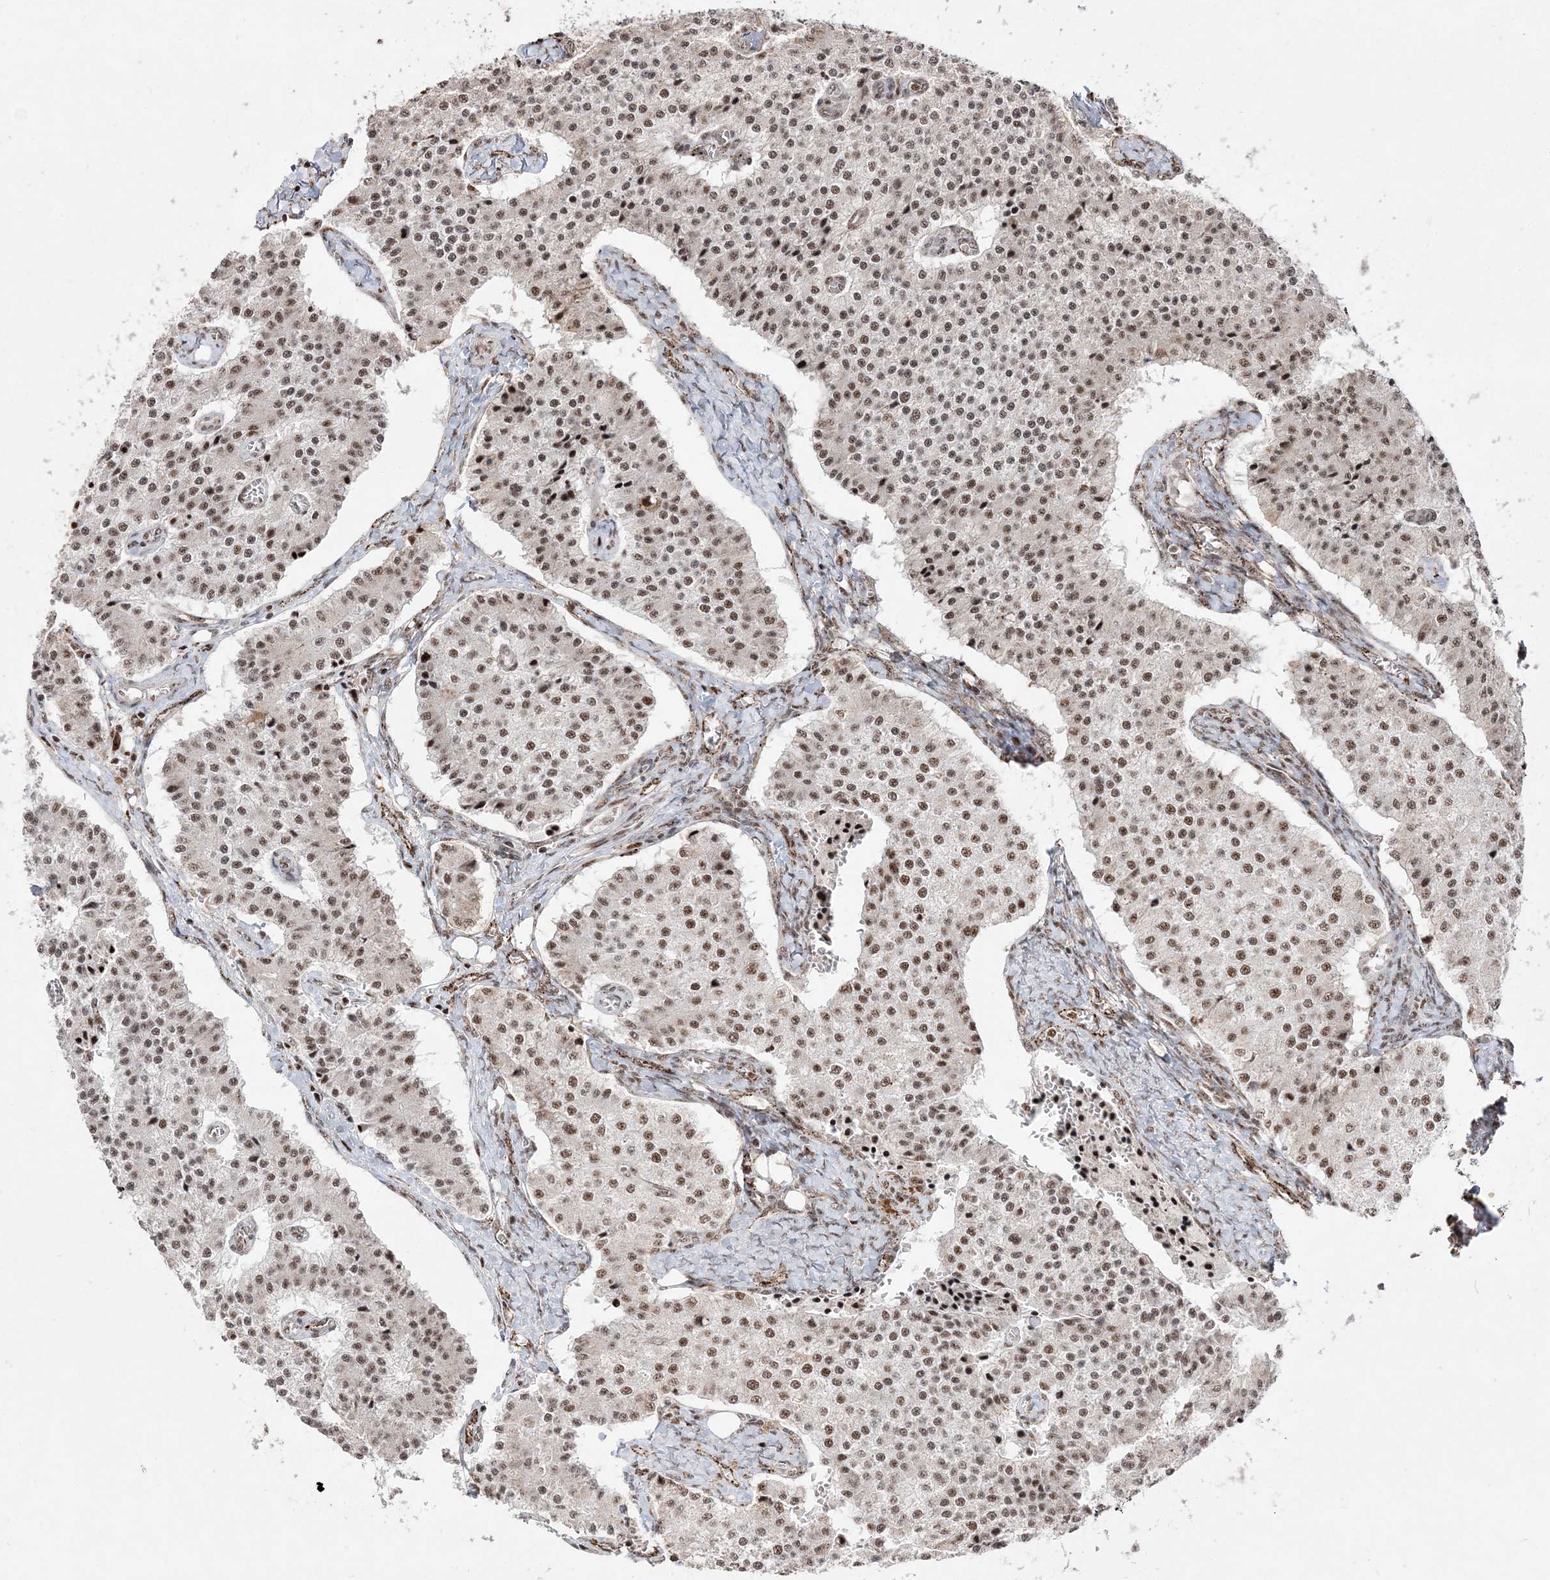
{"staining": {"intensity": "moderate", "quantity": ">75%", "location": "nuclear"}, "tissue": "carcinoid", "cell_type": "Tumor cells", "image_type": "cancer", "snomed": [{"axis": "morphology", "description": "Carcinoid, malignant, NOS"}, {"axis": "topography", "description": "Colon"}], "caption": "High-magnification brightfield microscopy of carcinoid (malignant) stained with DAB (brown) and counterstained with hematoxylin (blue). tumor cells exhibit moderate nuclear expression is identified in about>75% of cells.", "gene": "RBM17", "patient": {"sex": "female", "age": 52}}